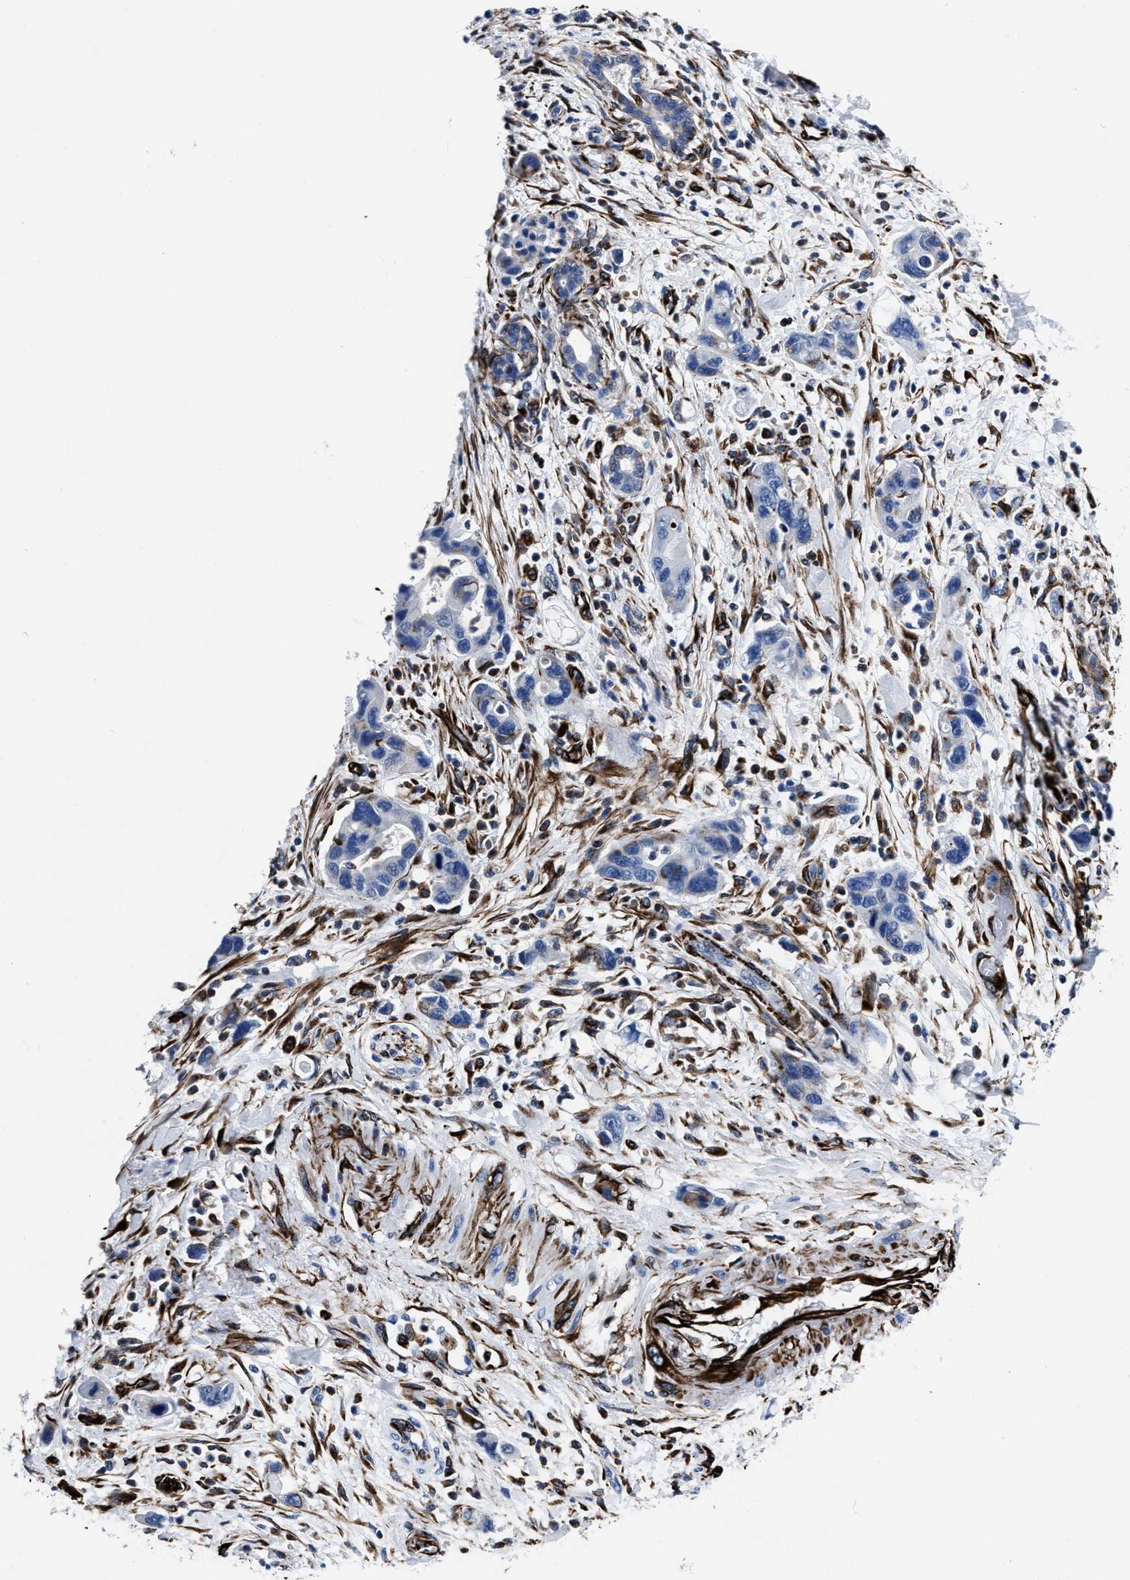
{"staining": {"intensity": "negative", "quantity": "none", "location": "none"}, "tissue": "pancreatic cancer", "cell_type": "Tumor cells", "image_type": "cancer", "snomed": [{"axis": "morphology", "description": "Normal tissue, NOS"}, {"axis": "morphology", "description": "Adenocarcinoma, NOS"}, {"axis": "topography", "description": "Pancreas"}], "caption": "Immunohistochemical staining of pancreatic cancer (adenocarcinoma) demonstrates no significant staining in tumor cells. (Immunohistochemistry, brightfield microscopy, high magnification).", "gene": "OR10G3", "patient": {"sex": "female", "age": 71}}